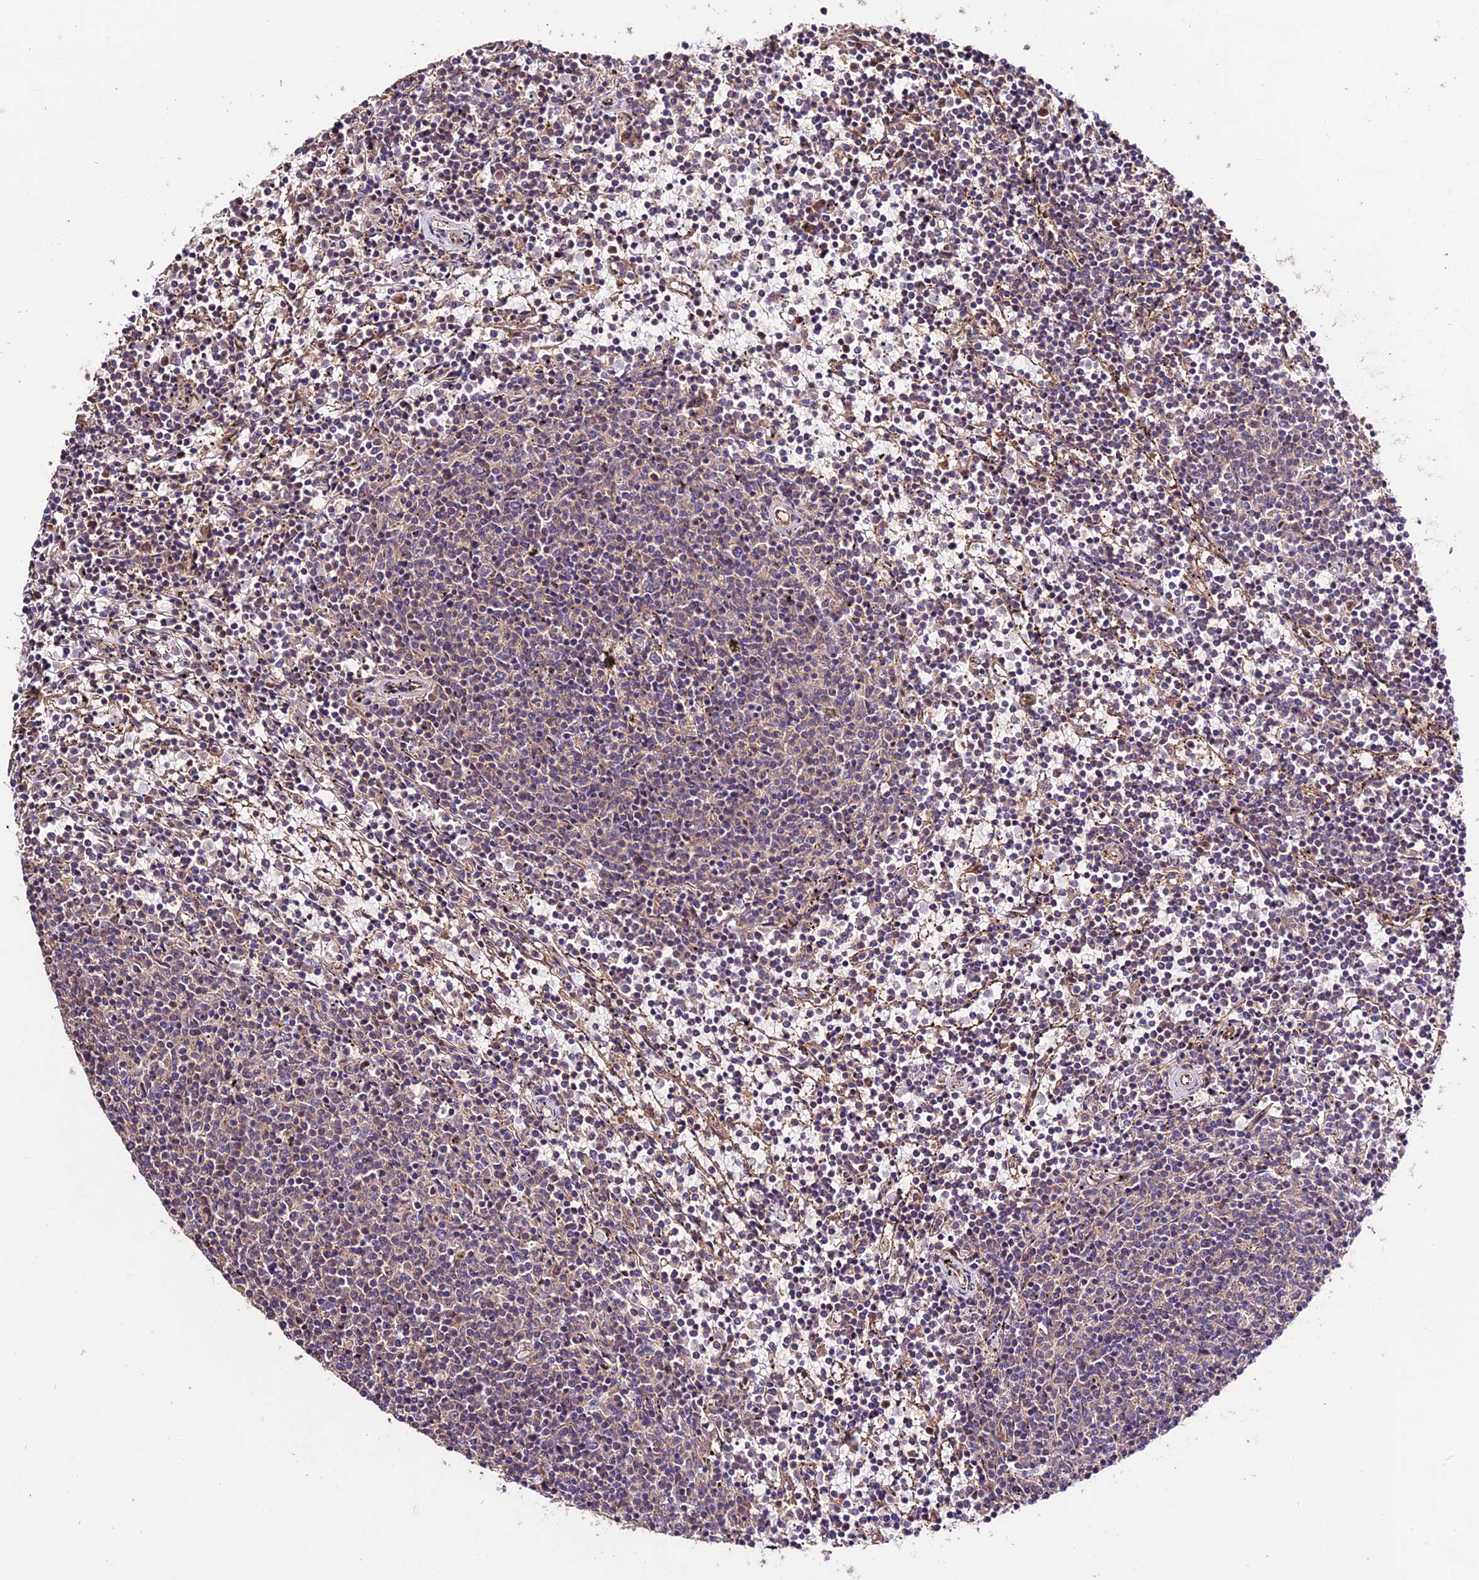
{"staining": {"intensity": "negative", "quantity": "none", "location": "none"}, "tissue": "lymphoma", "cell_type": "Tumor cells", "image_type": "cancer", "snomed": [{"axis": "morphology", "description": "Malignant lymphoma, non-Hodgkin's type, Low grade"}, {"axis": "topography", "description": "Spleen"}], "caption": "This is an immunohistochemistry photomicrograph of human low-grade malignant lymphoma, non-Hodgkin's type. There is no positivity in tumor cells.", "gene": "CES3", "patient": {"sex": "female", "age": 50}}